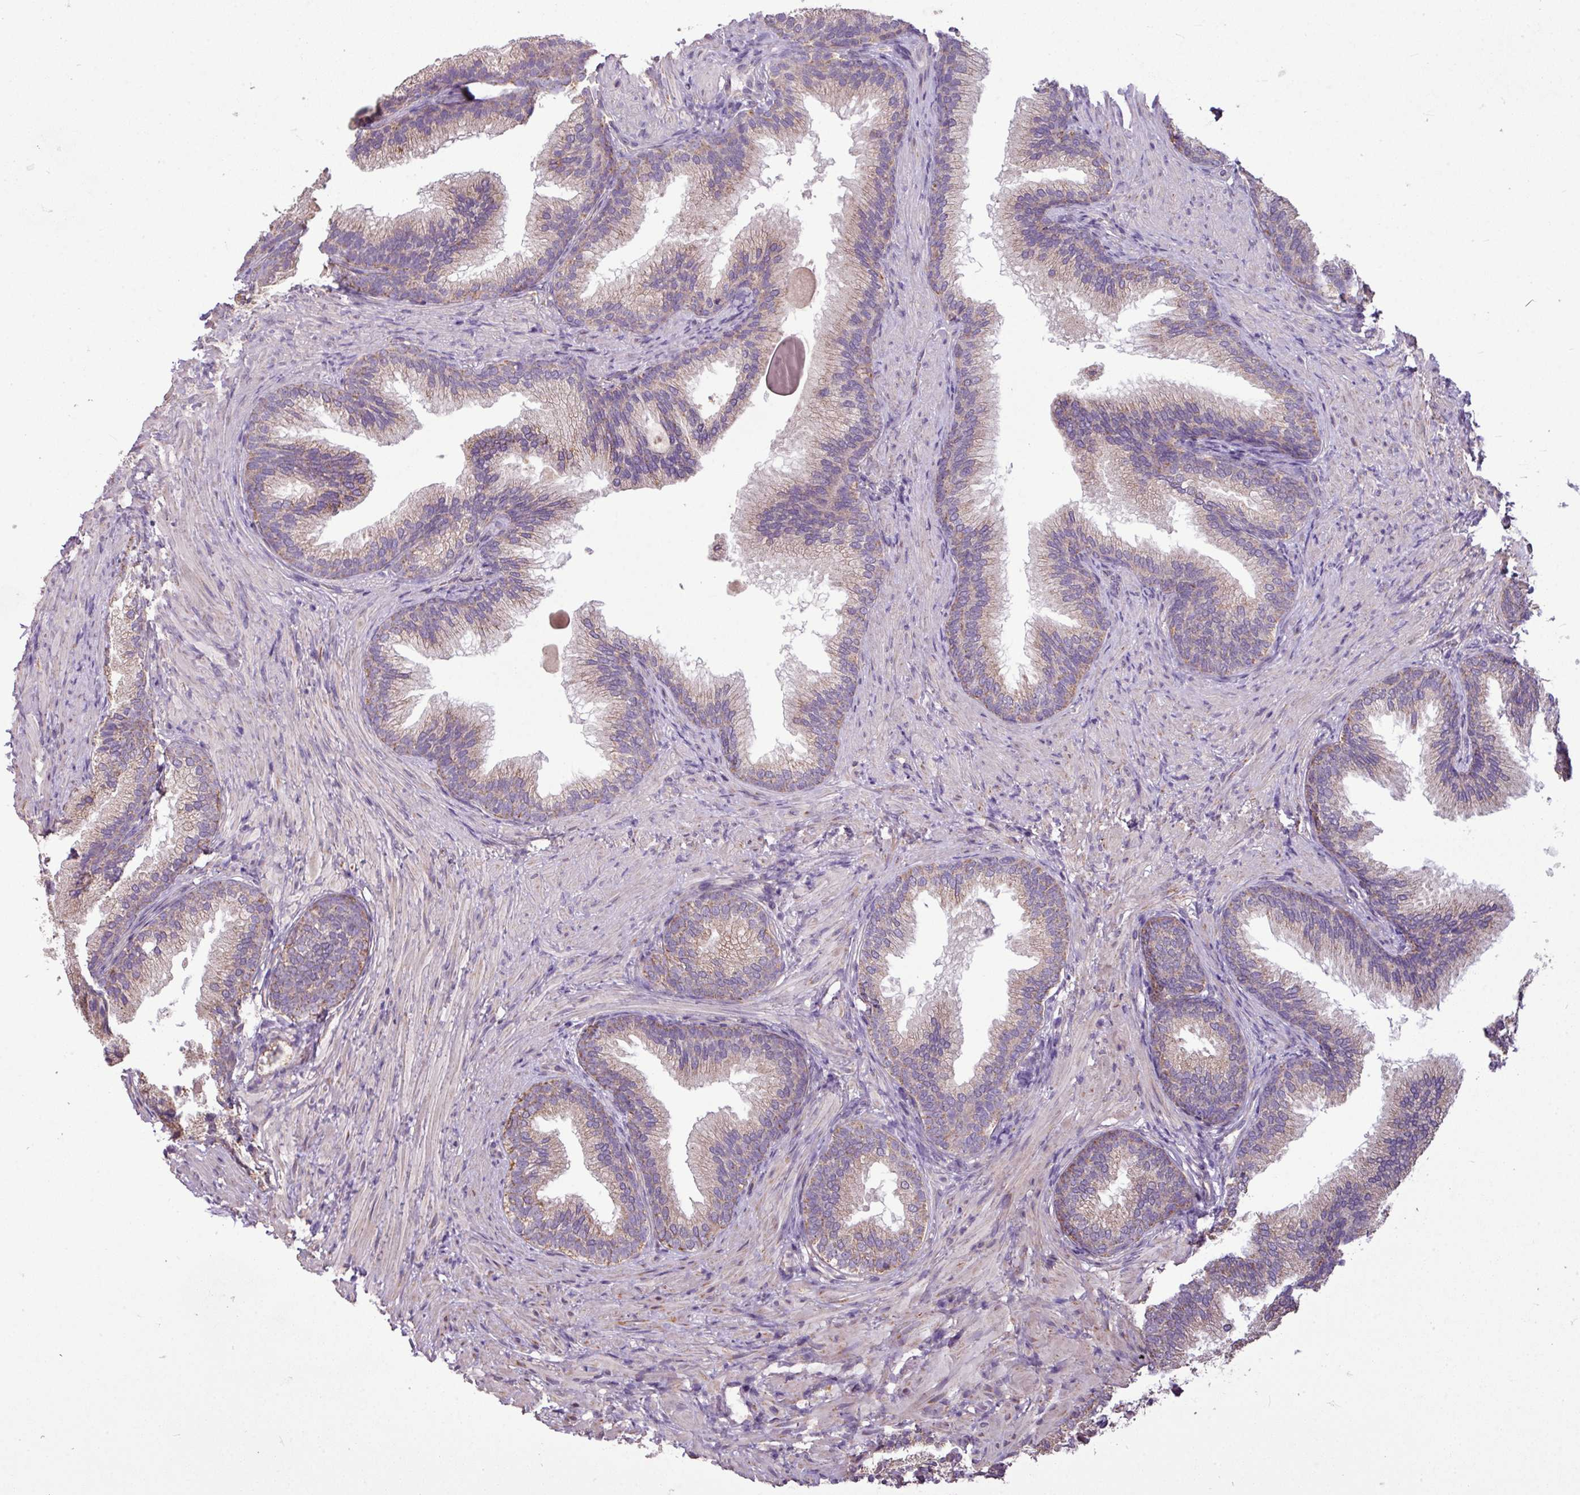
{"staining": {"intensity": "weak", "quantity": "<25%", "location": "cytoplasmic/membranous"}, "tissue": "prostate", "cell_type": "Glandular cells", "image_type": "normal", "snomed": [{"axis": "morphology", "description": "Normal tissue, NOS"}, {"axis": "topography", "description": "Prostate"}], "caption": "Immunohistochemistry (IHC) of unremarkable human prostate demonstrates no positivity in glandular cells. The staining was performed using DAB (3,3'-diaminobenzidine) to visualize the protein expression in brown, while the nuclei were stained in blue with hematoxylin (Magnification: 20x).", "gene": "ALDH2", "patient": {"sex": "male", "age": 76}}